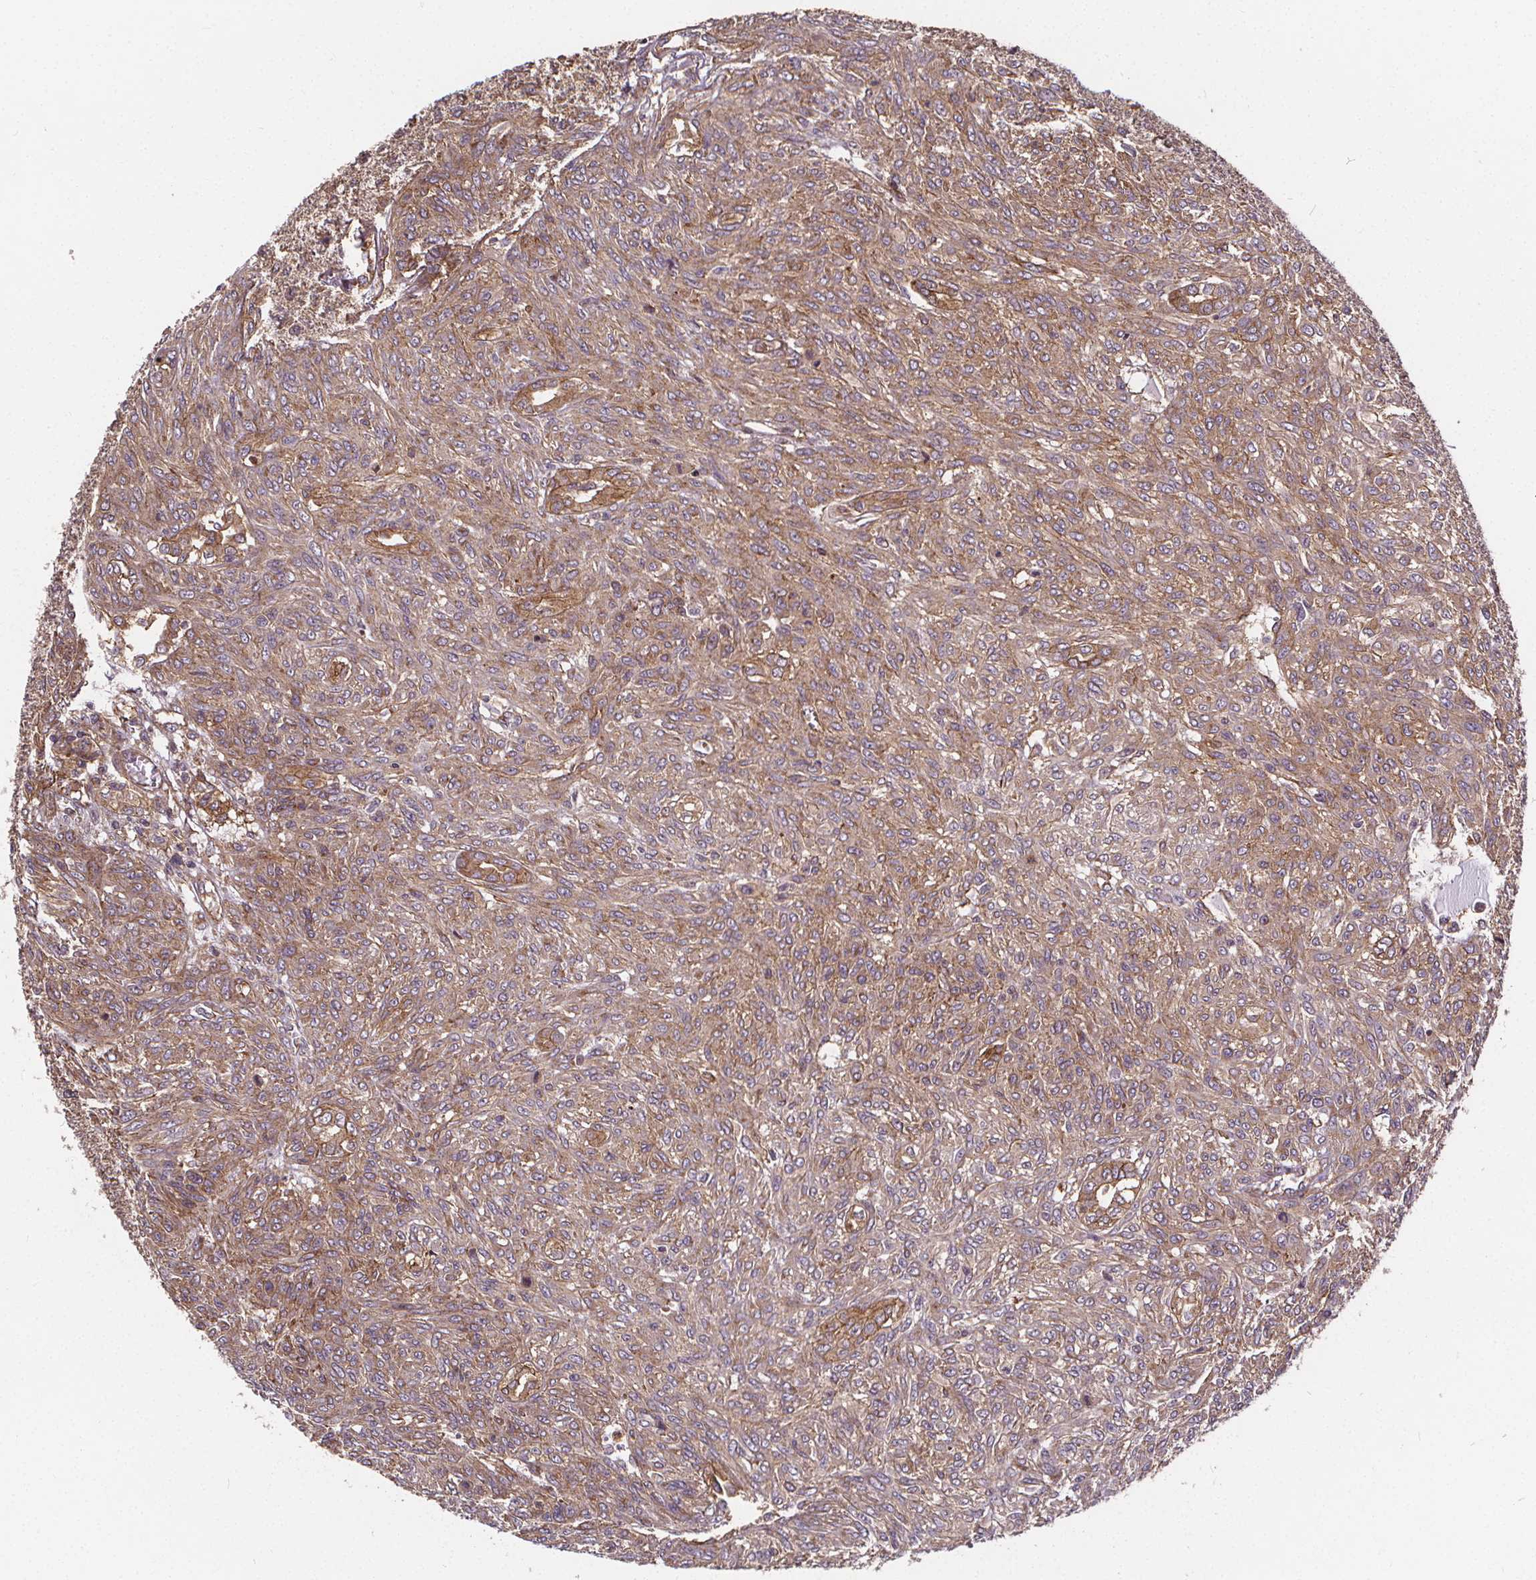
{"staining": {"intensity": "moderate", "quantity": ">75%", "location": "cytoplasmic/membranous"}, "tissue": "renal cancer", "cell_type": "Tumor cells", "image_type": "cancer", "snomed": [{"axis": "morphology", "description": "Adenocarcinoma, NOS"}, {"axis": "topography", "description": "Kidney"}], "caption": "Immunohistochemistry (IHC) image of human renal adenocarcinoma stained for a protein (brown), which displays medium levels of moderate cytoplasmic/membranous expression in about >75% of tumor cells.", "gene": "CLINT1", "patient": {"sex": "male", "age": 58}}